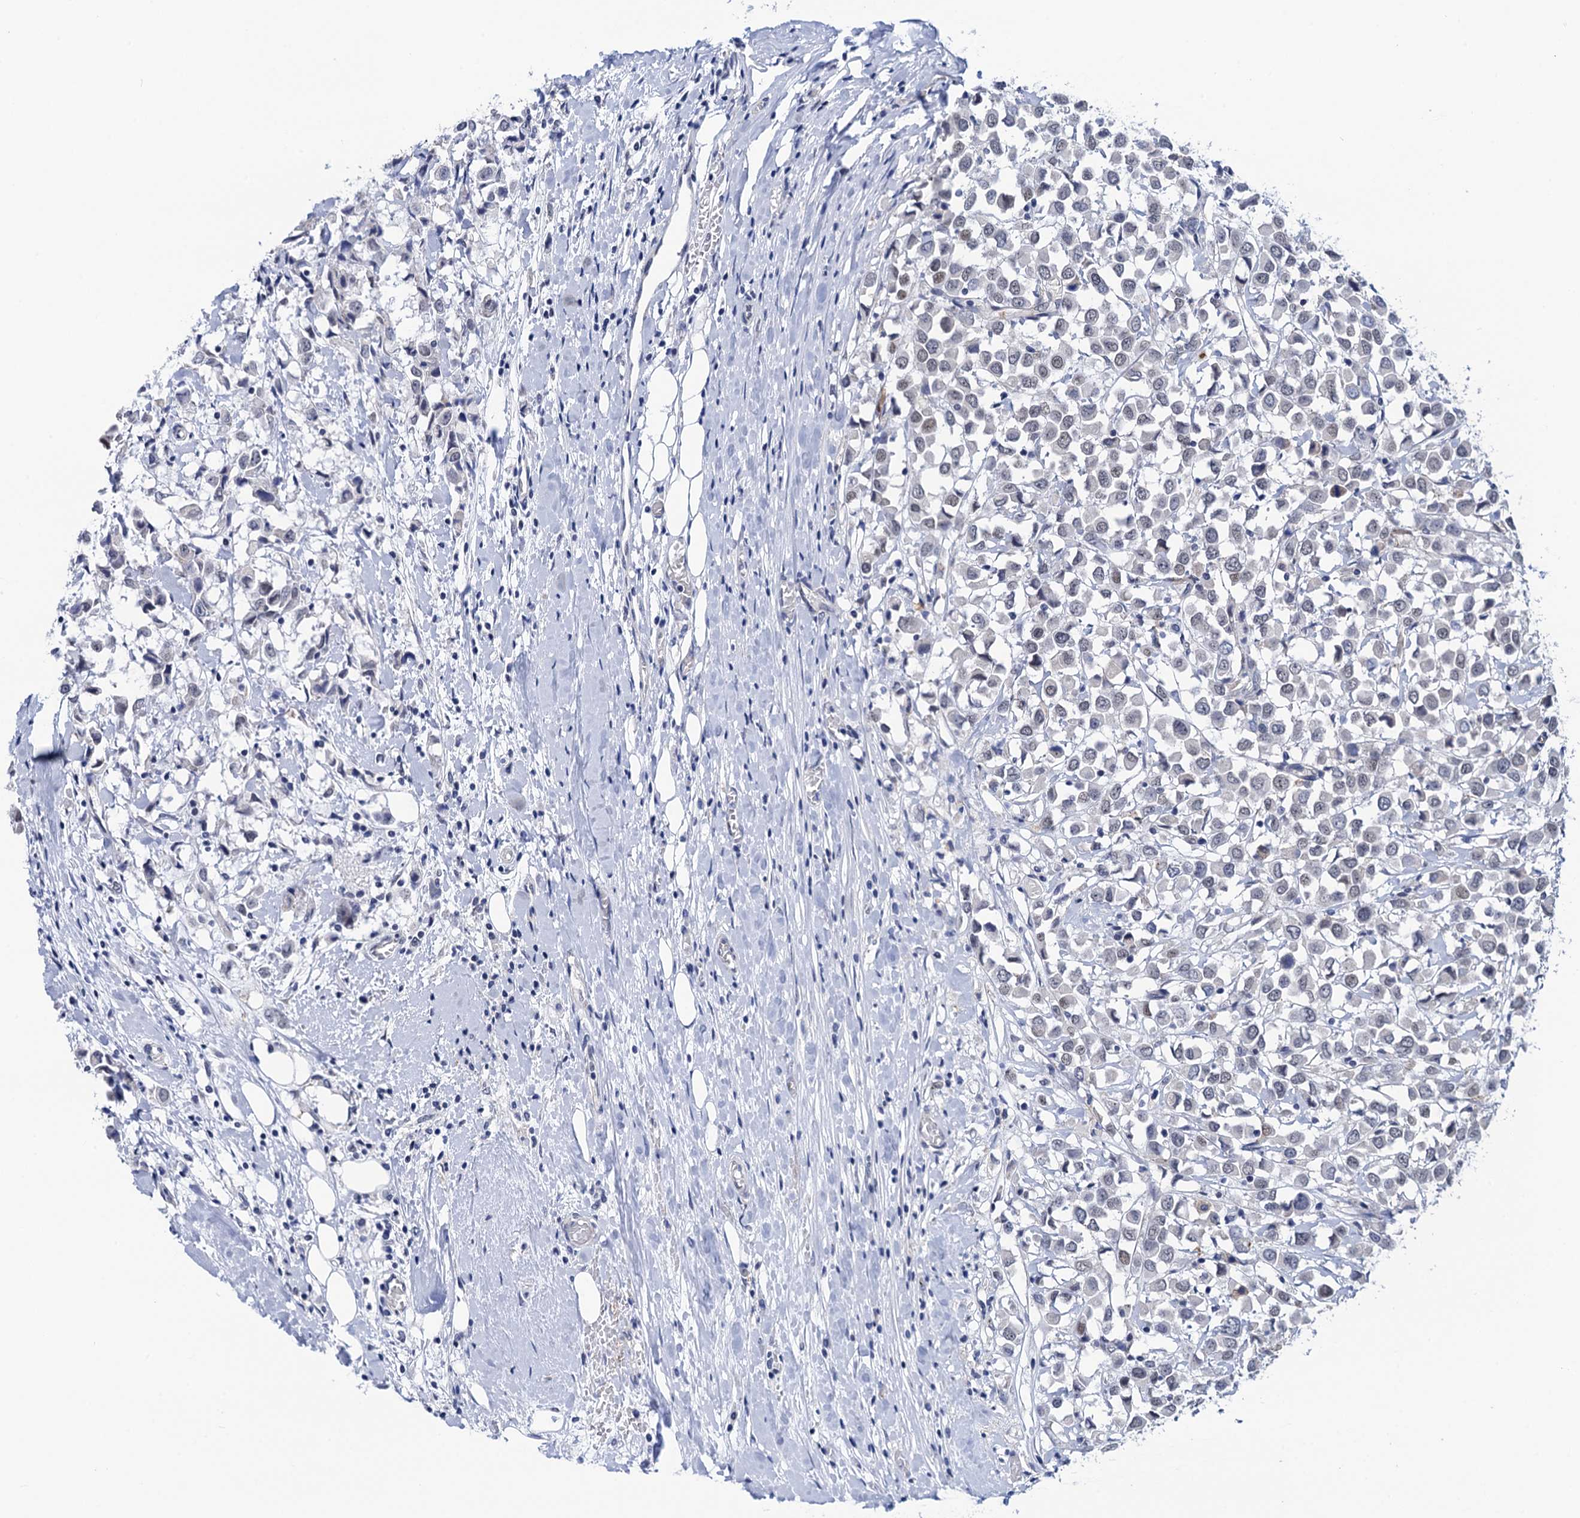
{"staining": {"intensity": "negative", "quantity": "none", "location": "none"}, "tissue": "breast cancer", "cell_type": "Tumor cells", "image_type": "cancer", "snomed": [{"axis": "morphology", "description": "Duct carcinoma"}, {"axis": "topography", "description": "Breast"}], "caption": "DAB immunohistochemical staining of breast cancer shows no significant staining in tumor cells.", "gene": "C16orf87", "patient": {"sex": "female", "age": 61}}